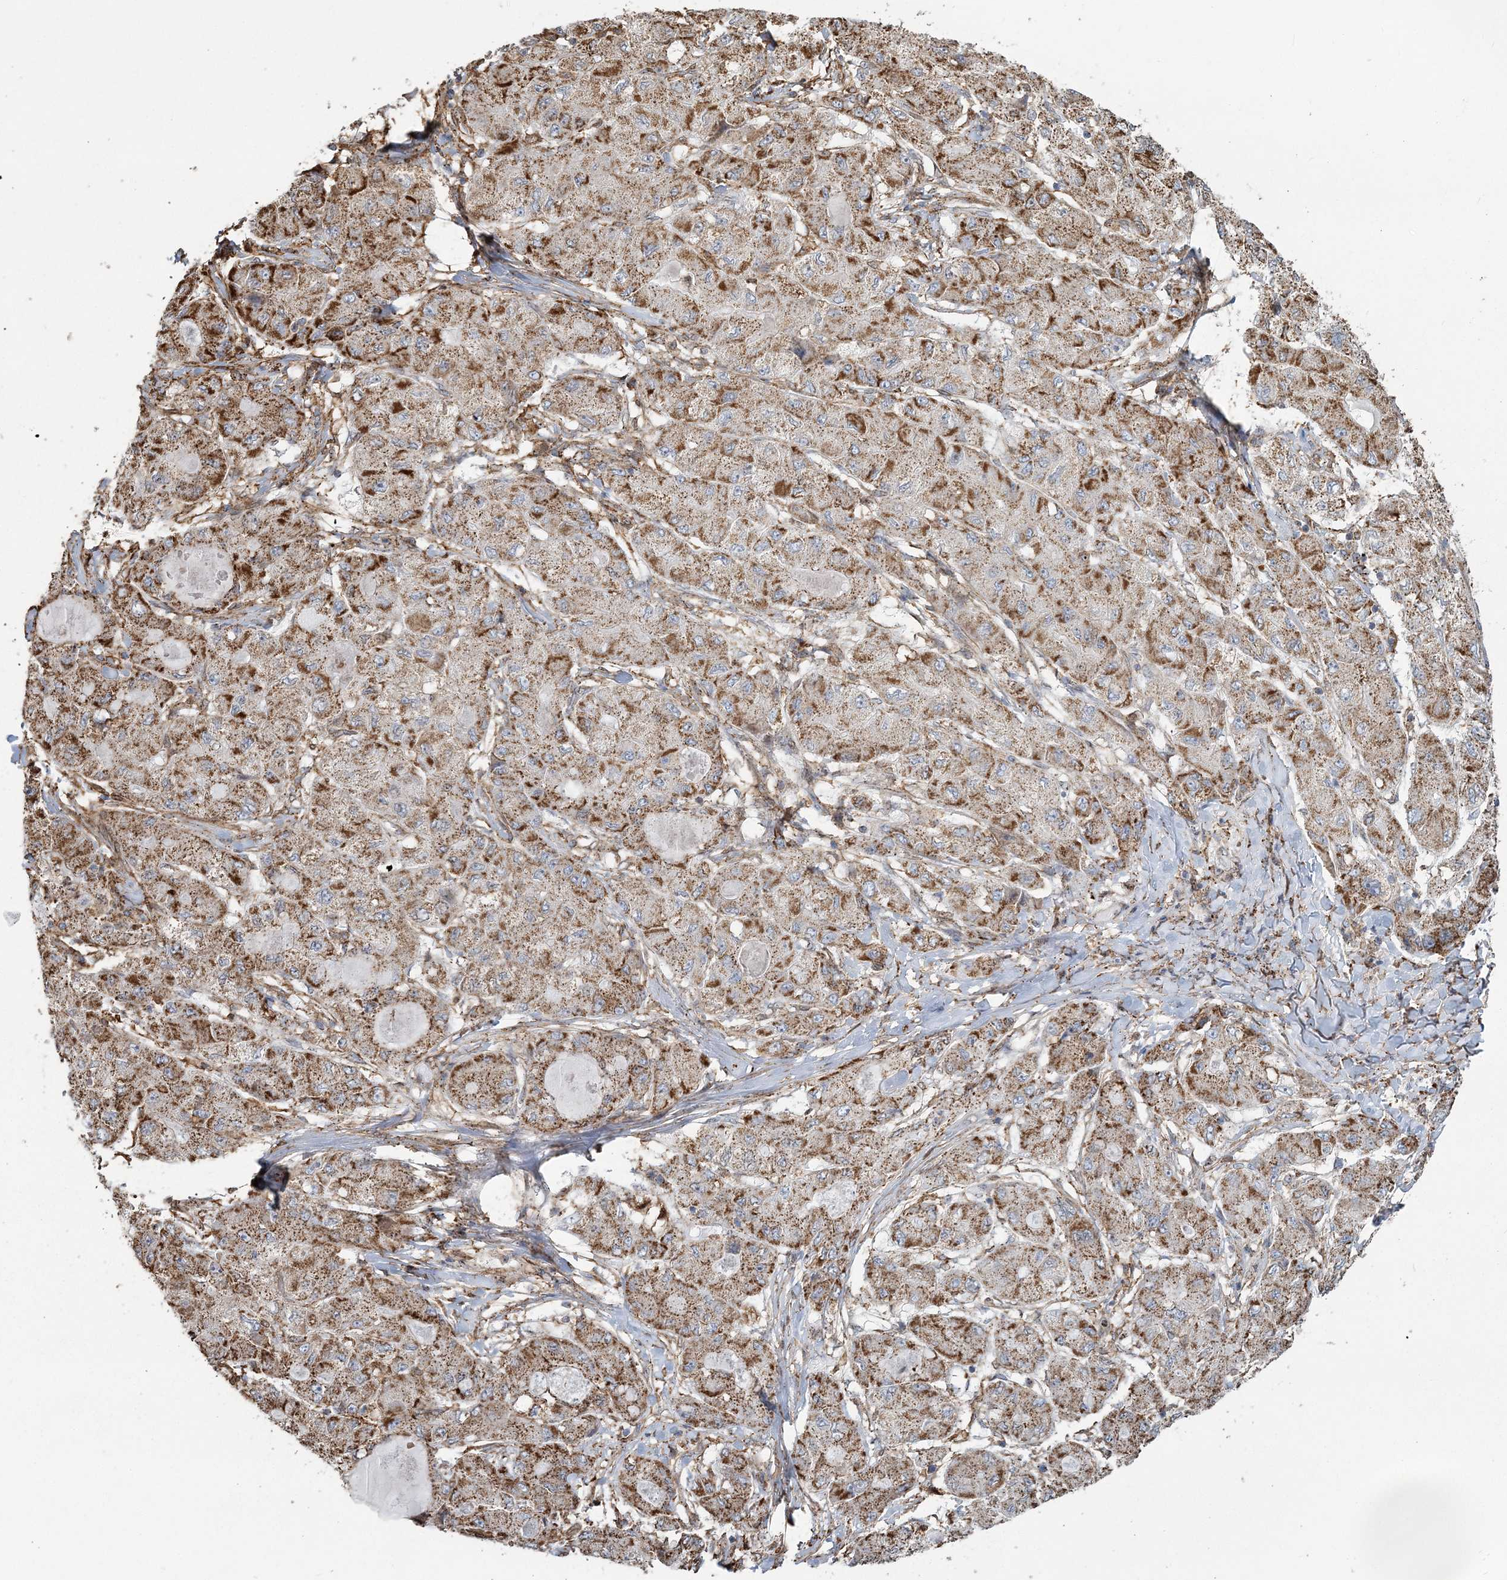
{"staining": {"intensity": "moderate", "quantity": ">75%", "location": "cytoplasmic/membranous"}, "tissue": "liver cancer", "cell_type": "Tumor cells", "image_type": "cancer", "snomed": [{"axis": "morphology", "description": "Carcinoma, Hepatocellular, NOS"}, {"axis": "topography", "description": "Liver"}], "caption": "Hepatocellular carcinoma (liver) tissue demonstrates moderate cytoplasmic/membranous expression in approximately >75% of tumor cells", "gene": "TRAF3IP2", "patient": {"sex": "male", "age": 80}}